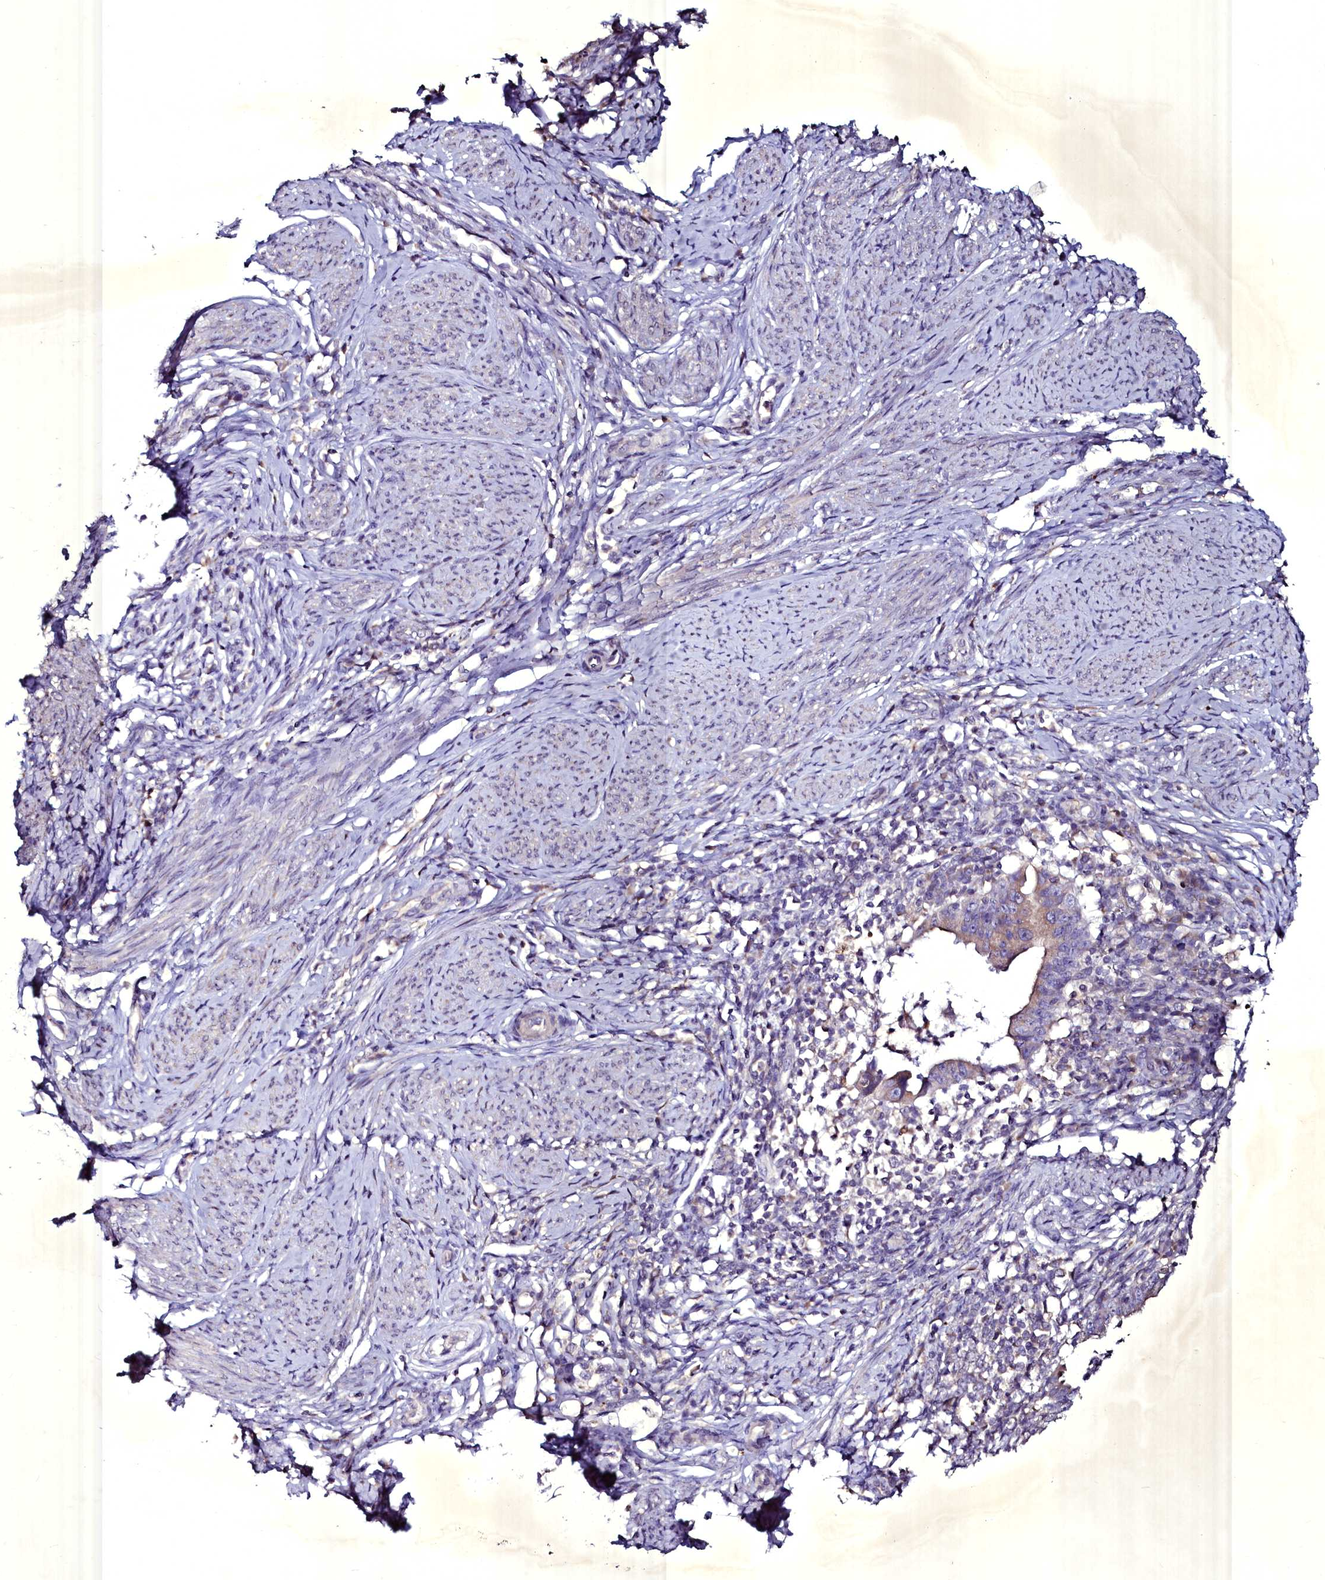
{"staining": {"intensity": "moderate", "quantity": "<25%", "location": "cytoplasmic/membranous"}, "tissue": "cervical cancer", "cell_type": "Tumor cells", "image_type": "cancer", "snomed": [{"axis": "morphology", "description": "Adenocarcinoma, NOS"}, {"axis": "topography", "description": "Cervix"}], "caption": "Moderate cytoplasmic/membranous protein staining is appreciated in about <25% of tumor cells in cervical cancer.", "gene": "SELENOT", "patient": {"sex": "female", "age": 36}}